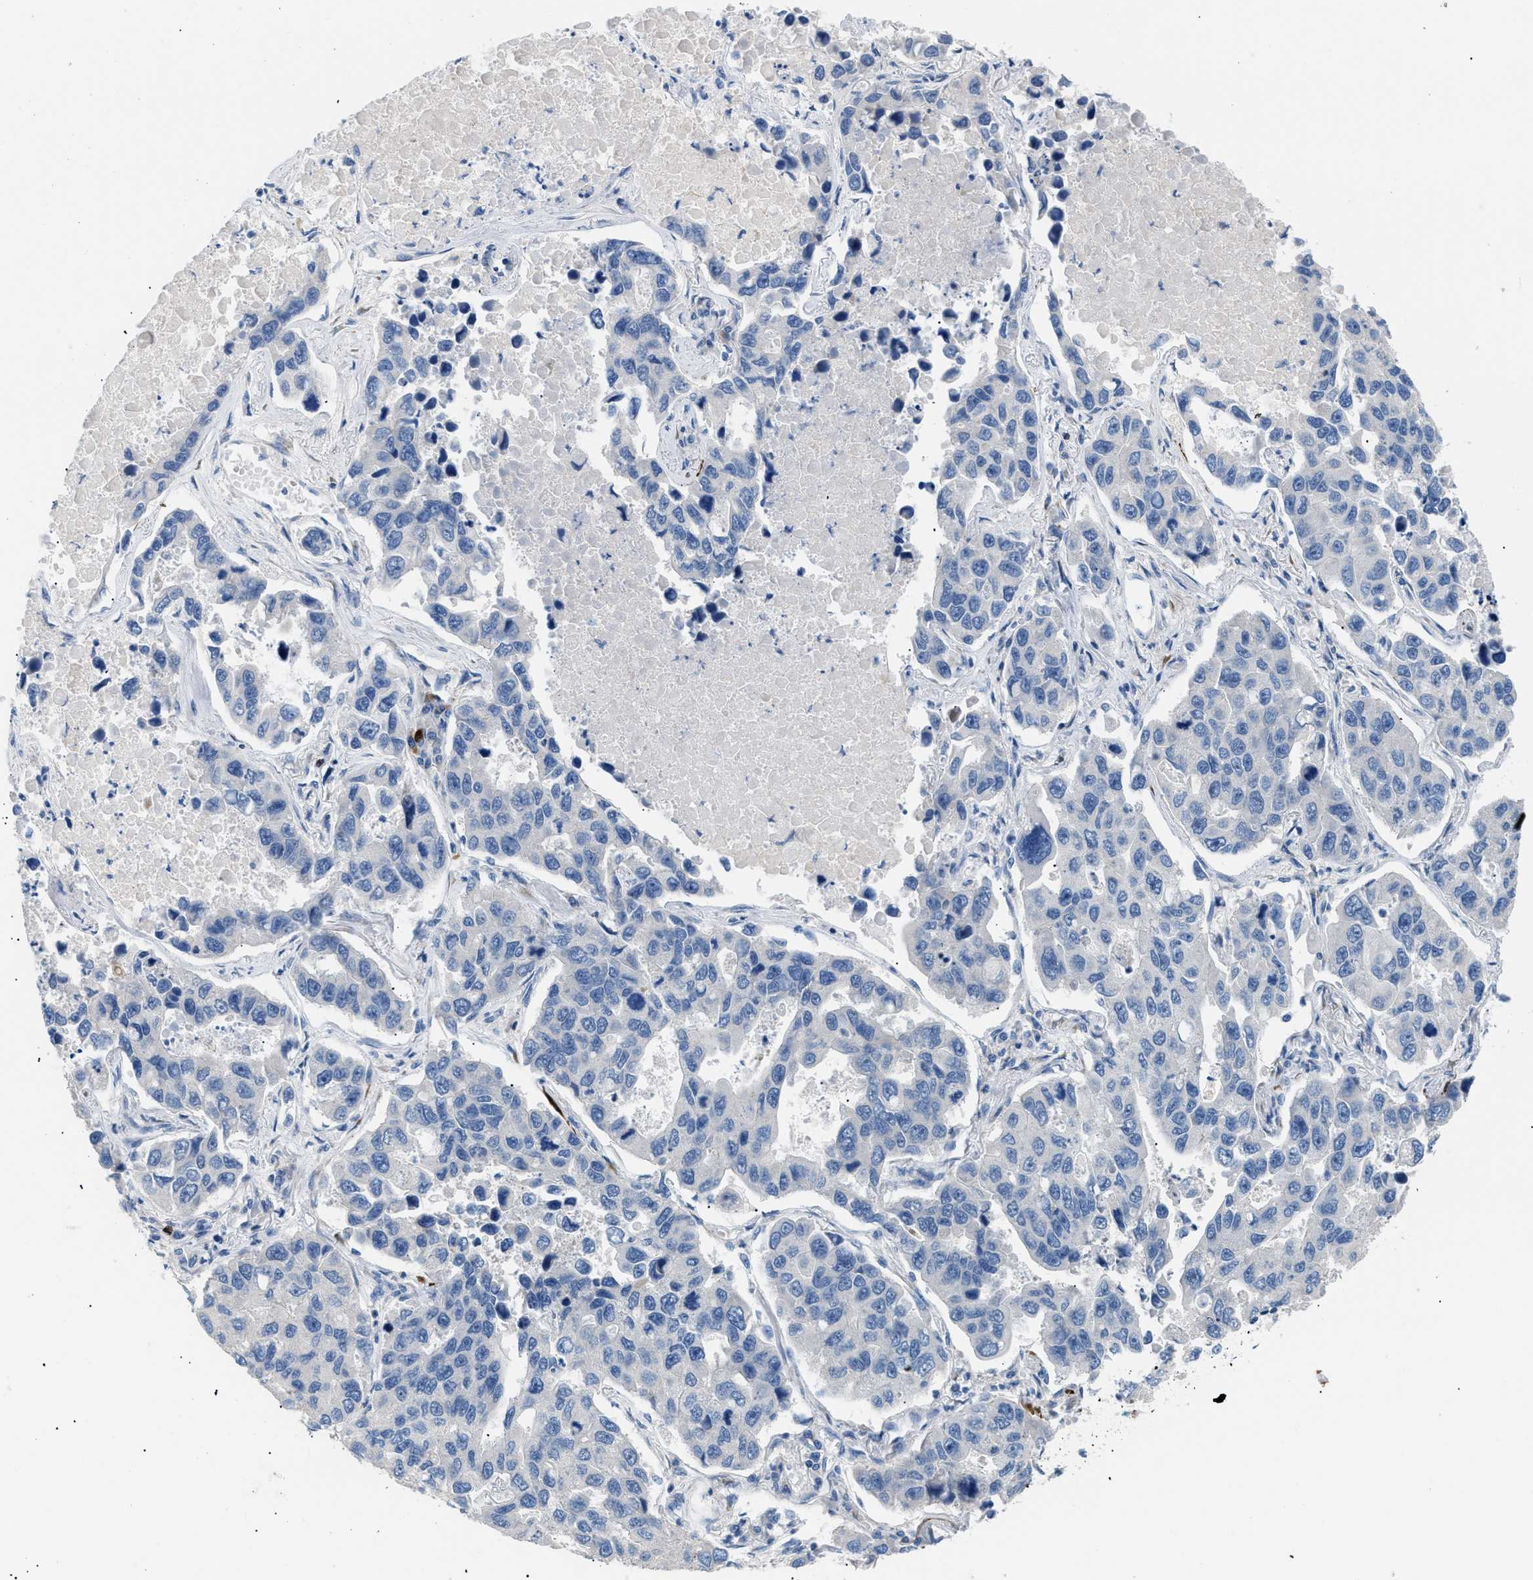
{"staining": {"intensity": "negative", "quantity": "none", "location": "none"}, "tissue": "lung cancer", "cell_type": "Tumor cells", "image_type": "cancer", "snomed": [{"axis": "morphology", "description": "Adenocarcinoma, NOS"}, {"axis": "topography", "description": "Lung"}], "caption": "Immunohistochemistry micrograph of lung cancer (adenocarcinoma) stained for a protein (brown), which reveals no expression in tumor cells.", "gene": "ICA1", "patient": {"sex": "male", "age": 64}}